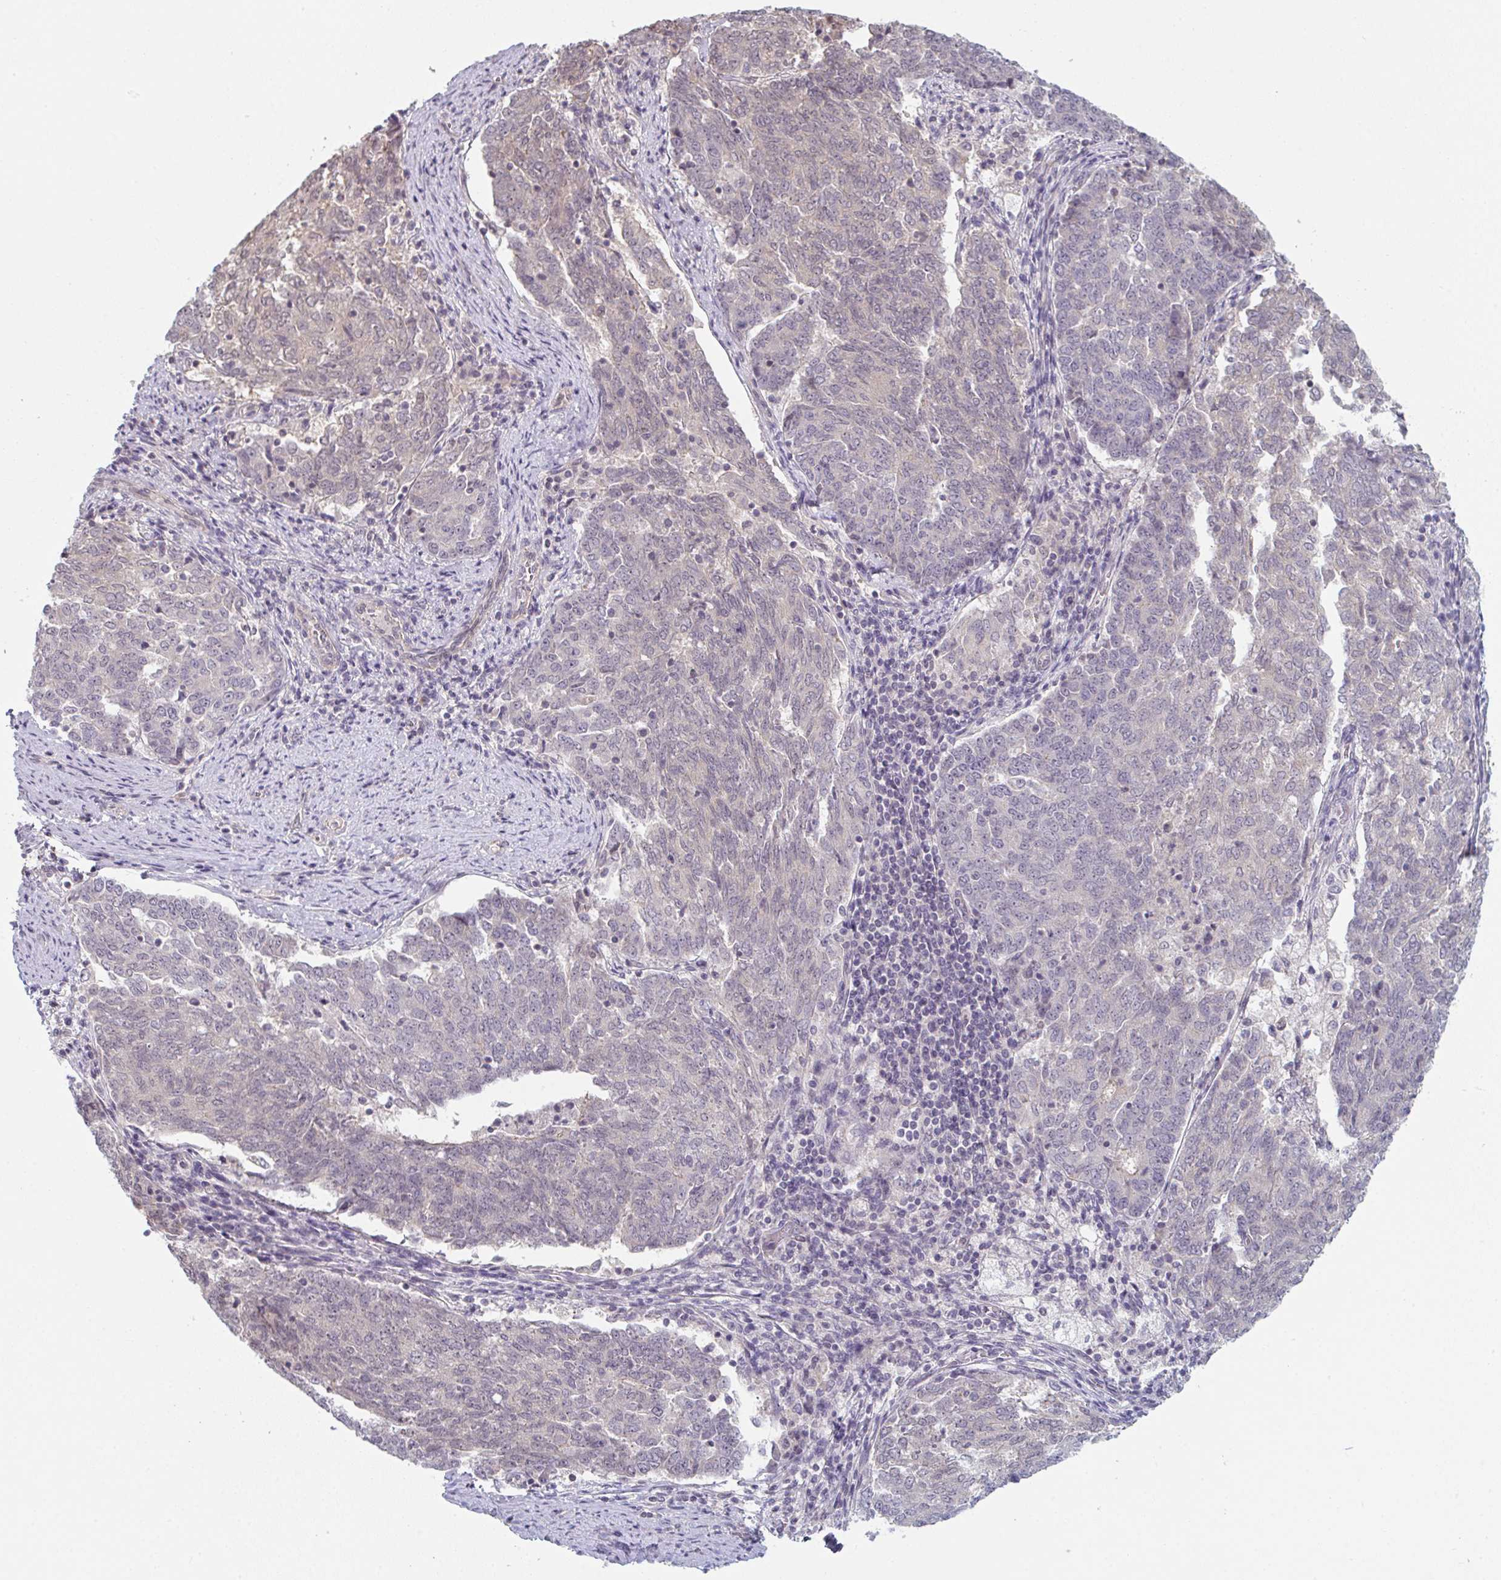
{"staining": {"intensity": "negative", "quantity": "none", "location": "none"}, "tissue": "endometrial cancer", "cell_type": "Tumor cells", "image_type": "cancer", "snomed": [{"axis": "morphology", "description": "Adenocarcinoma, NOS"}, {"axis": "topography", "description": "Endometrium"}], "caption": "There is no significant staining in tumor cells of endometrial cancer (adenocarcinoma). The staining was performed using DAB to visualize the protein expression in brown, while the nuclei were stained in blue with hematoxylin (Magnification: 20x).", "gene": "ZNF214", "patient": {"sex": "female", "age": 80}}